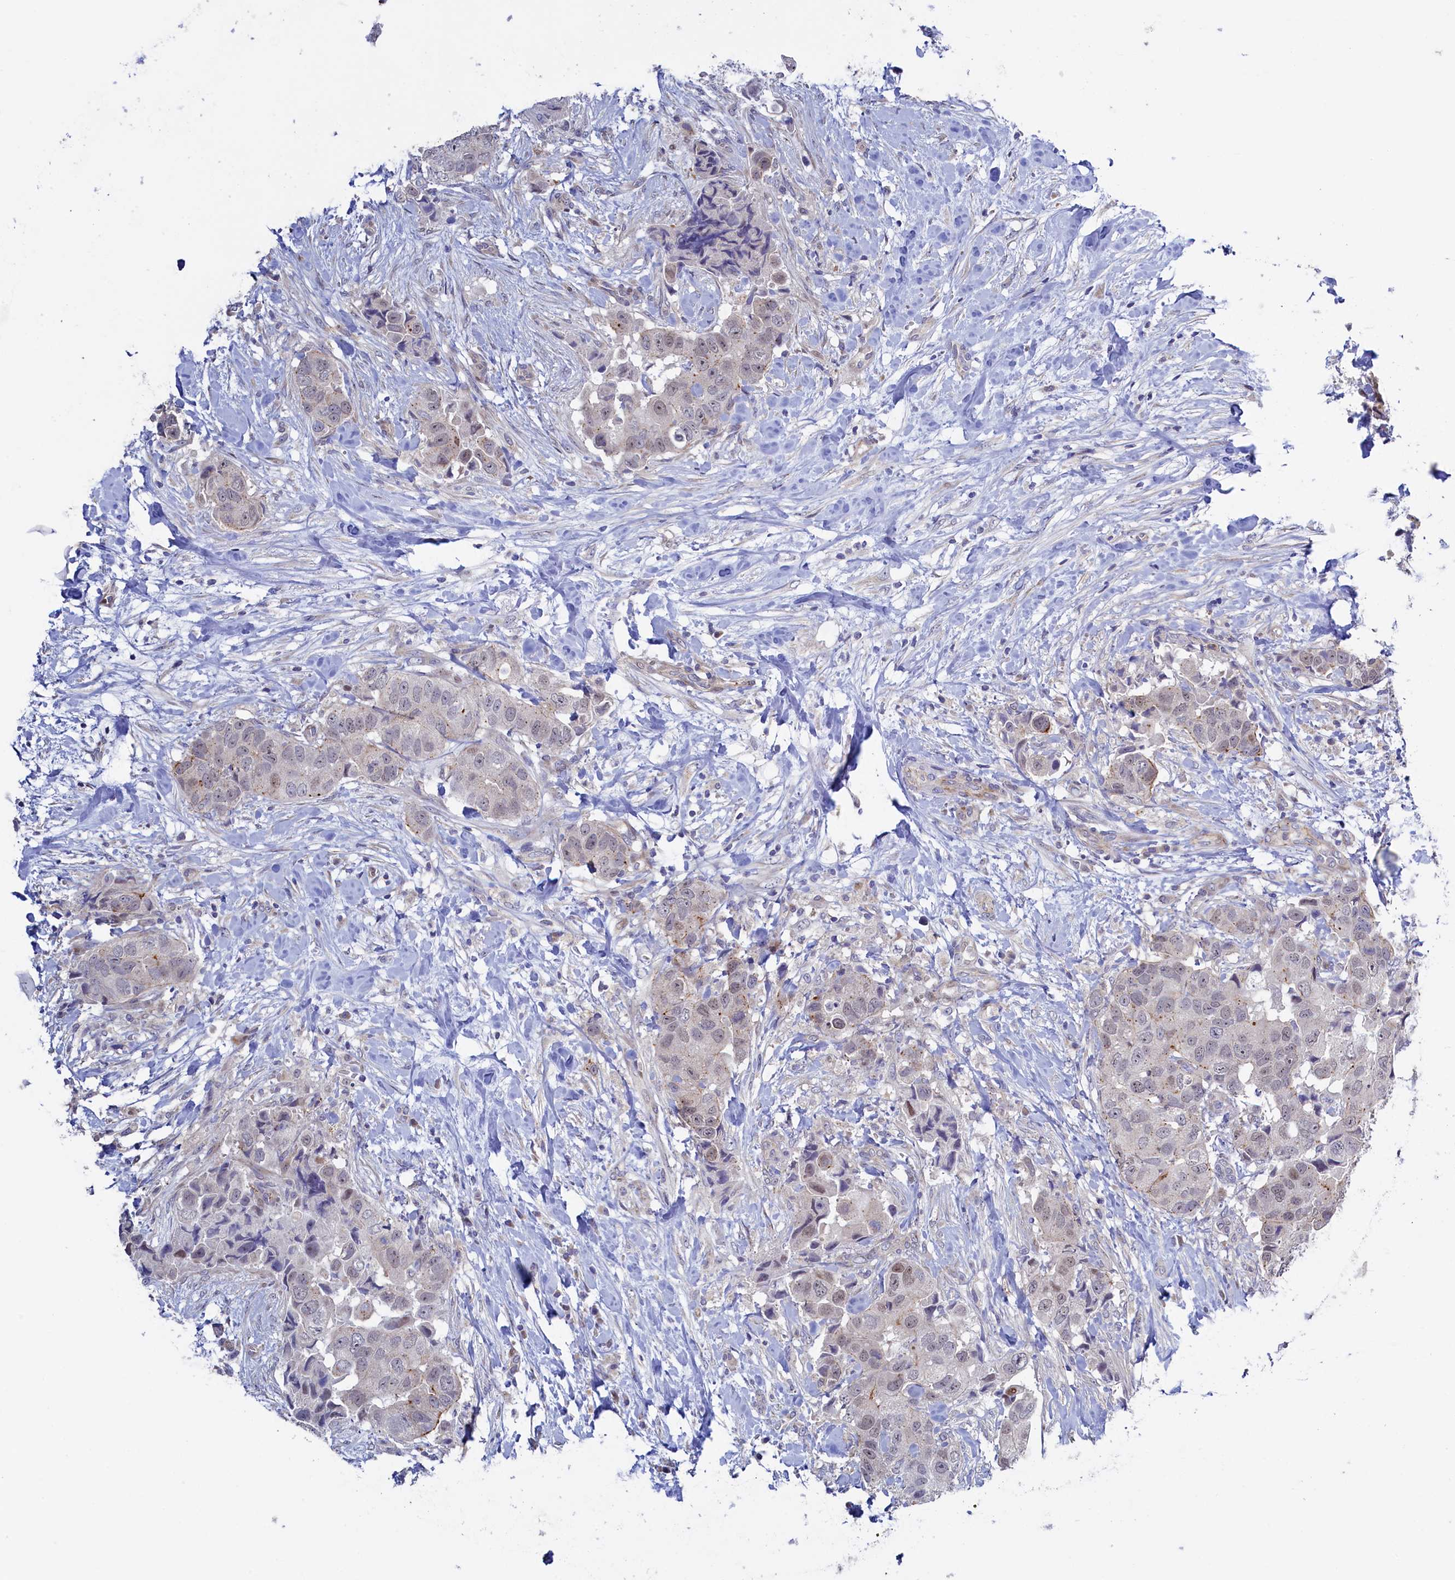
{"staining": {"intensity": "weak", "quantity": "<25%", "location": "nuclear"}, "tissue": "breast cancer", "cell_type": "Tumor cells", "image_type": "cancer", "snomed": [{"axis": "morphology", "description": "Normal tissue, NOS"}, {"axis": "morphology", "description": "Duct carcinoma"}, {"axis": "topography", "description": "Breast"}], "caption": "High power microscopy histopathology image of an IHC photomicrograph of breast intraductal carcinoma, revealing no significant expression in tumor cells.", "gene": "PIK3C3", "patient": {"sex": "female", "age": 62}}